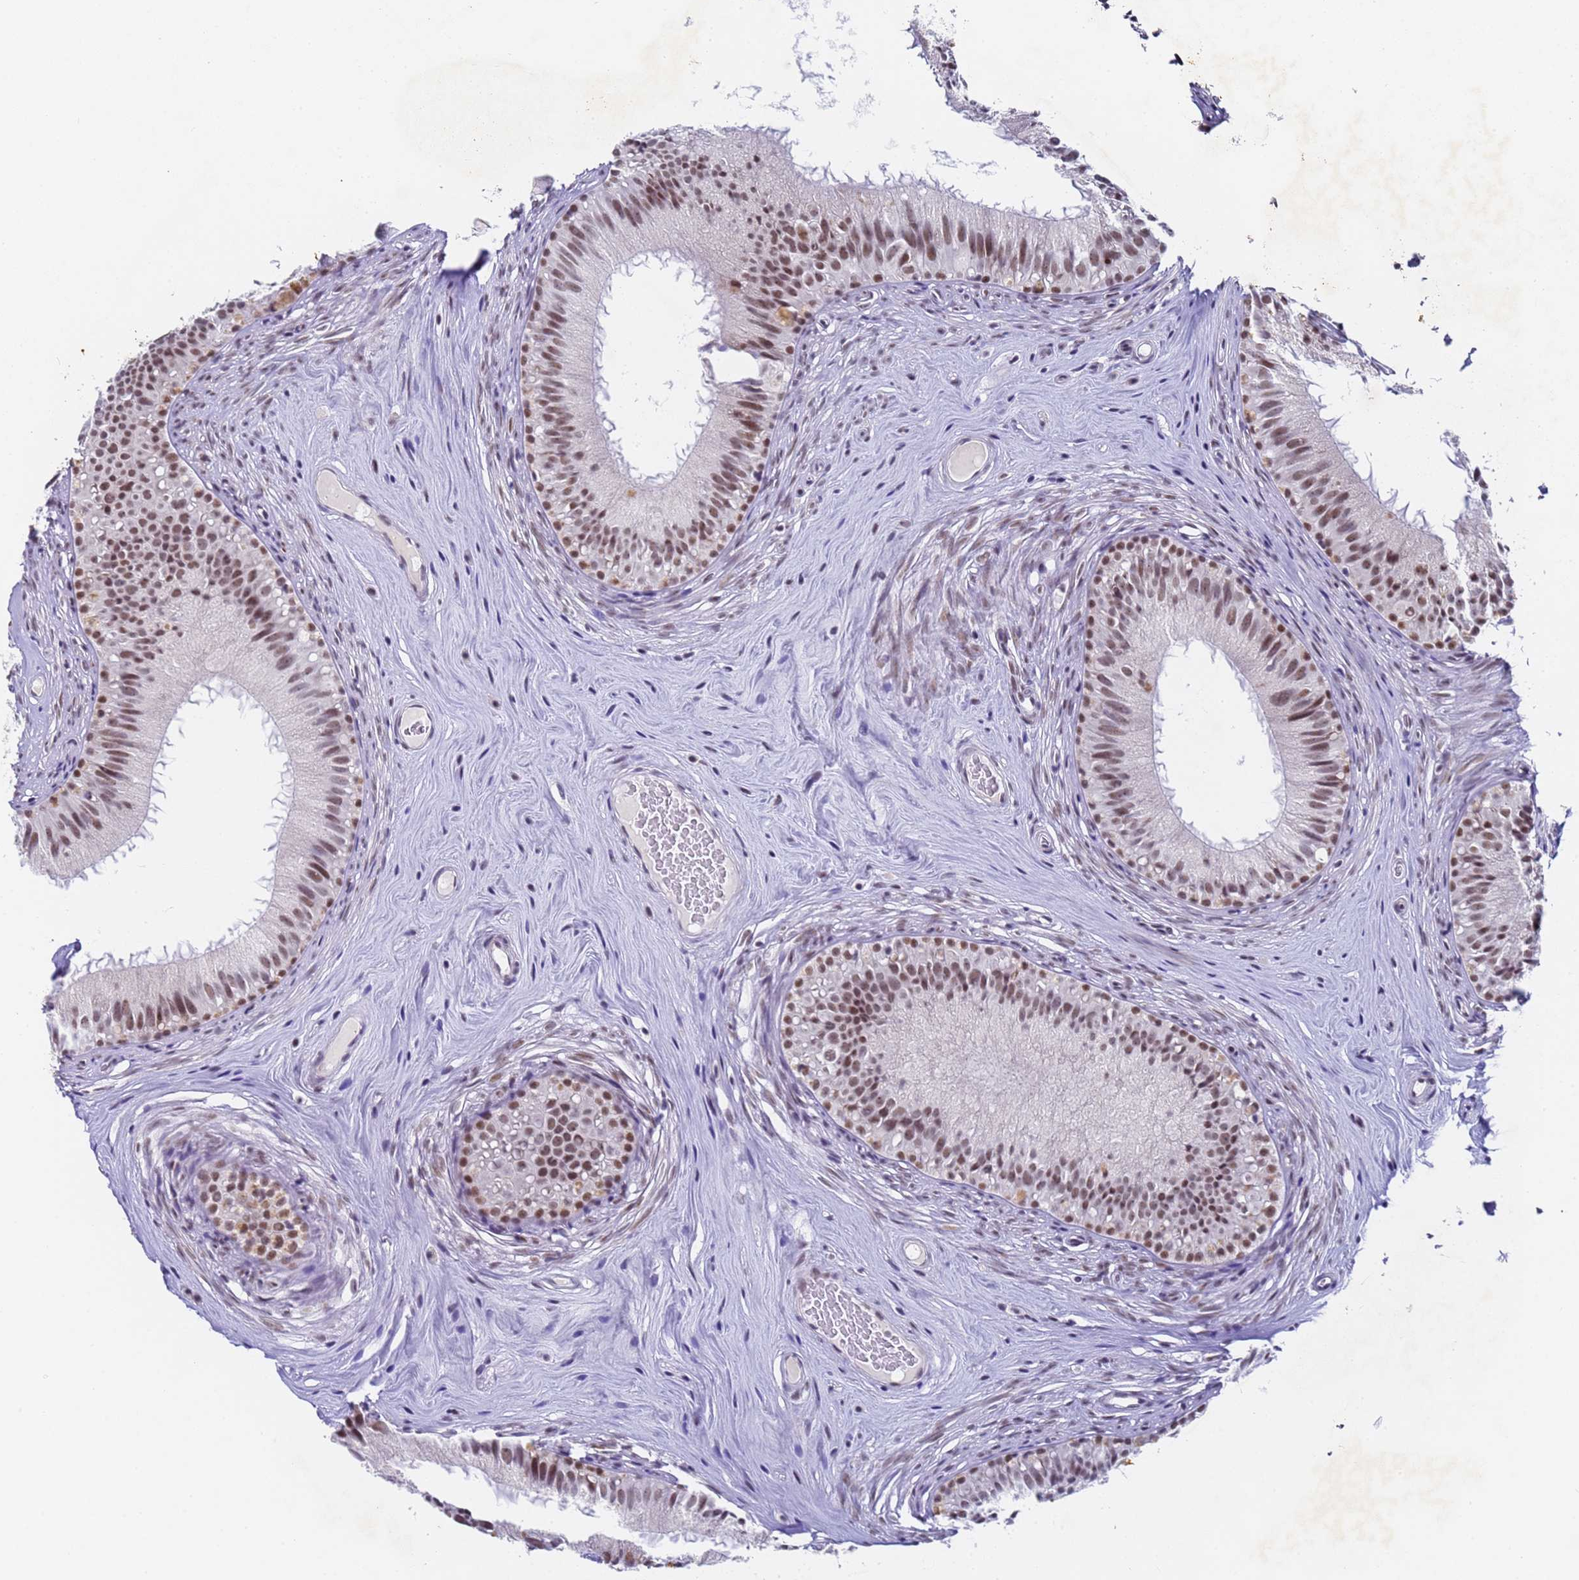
{"staining": {"intensity": "moderate", "quantity": ">75%", "location": "nuclear"}, "tissue": "epididymis", "cell_type": "Glandular cells", "image_type": "normal", "snomed": [{"axis": "morphology", "description": "Normal tissue, NOS"}, {"axis": "topography", "description": "Epididymis"}], "caption": "Brown immunohistochemical staining in benign epididymis demonstrates moderate nuclear staining in approximately >75% of glandular cells.", "gene": "FNBP4", "patient": {"sex": "male", "age": 45}}